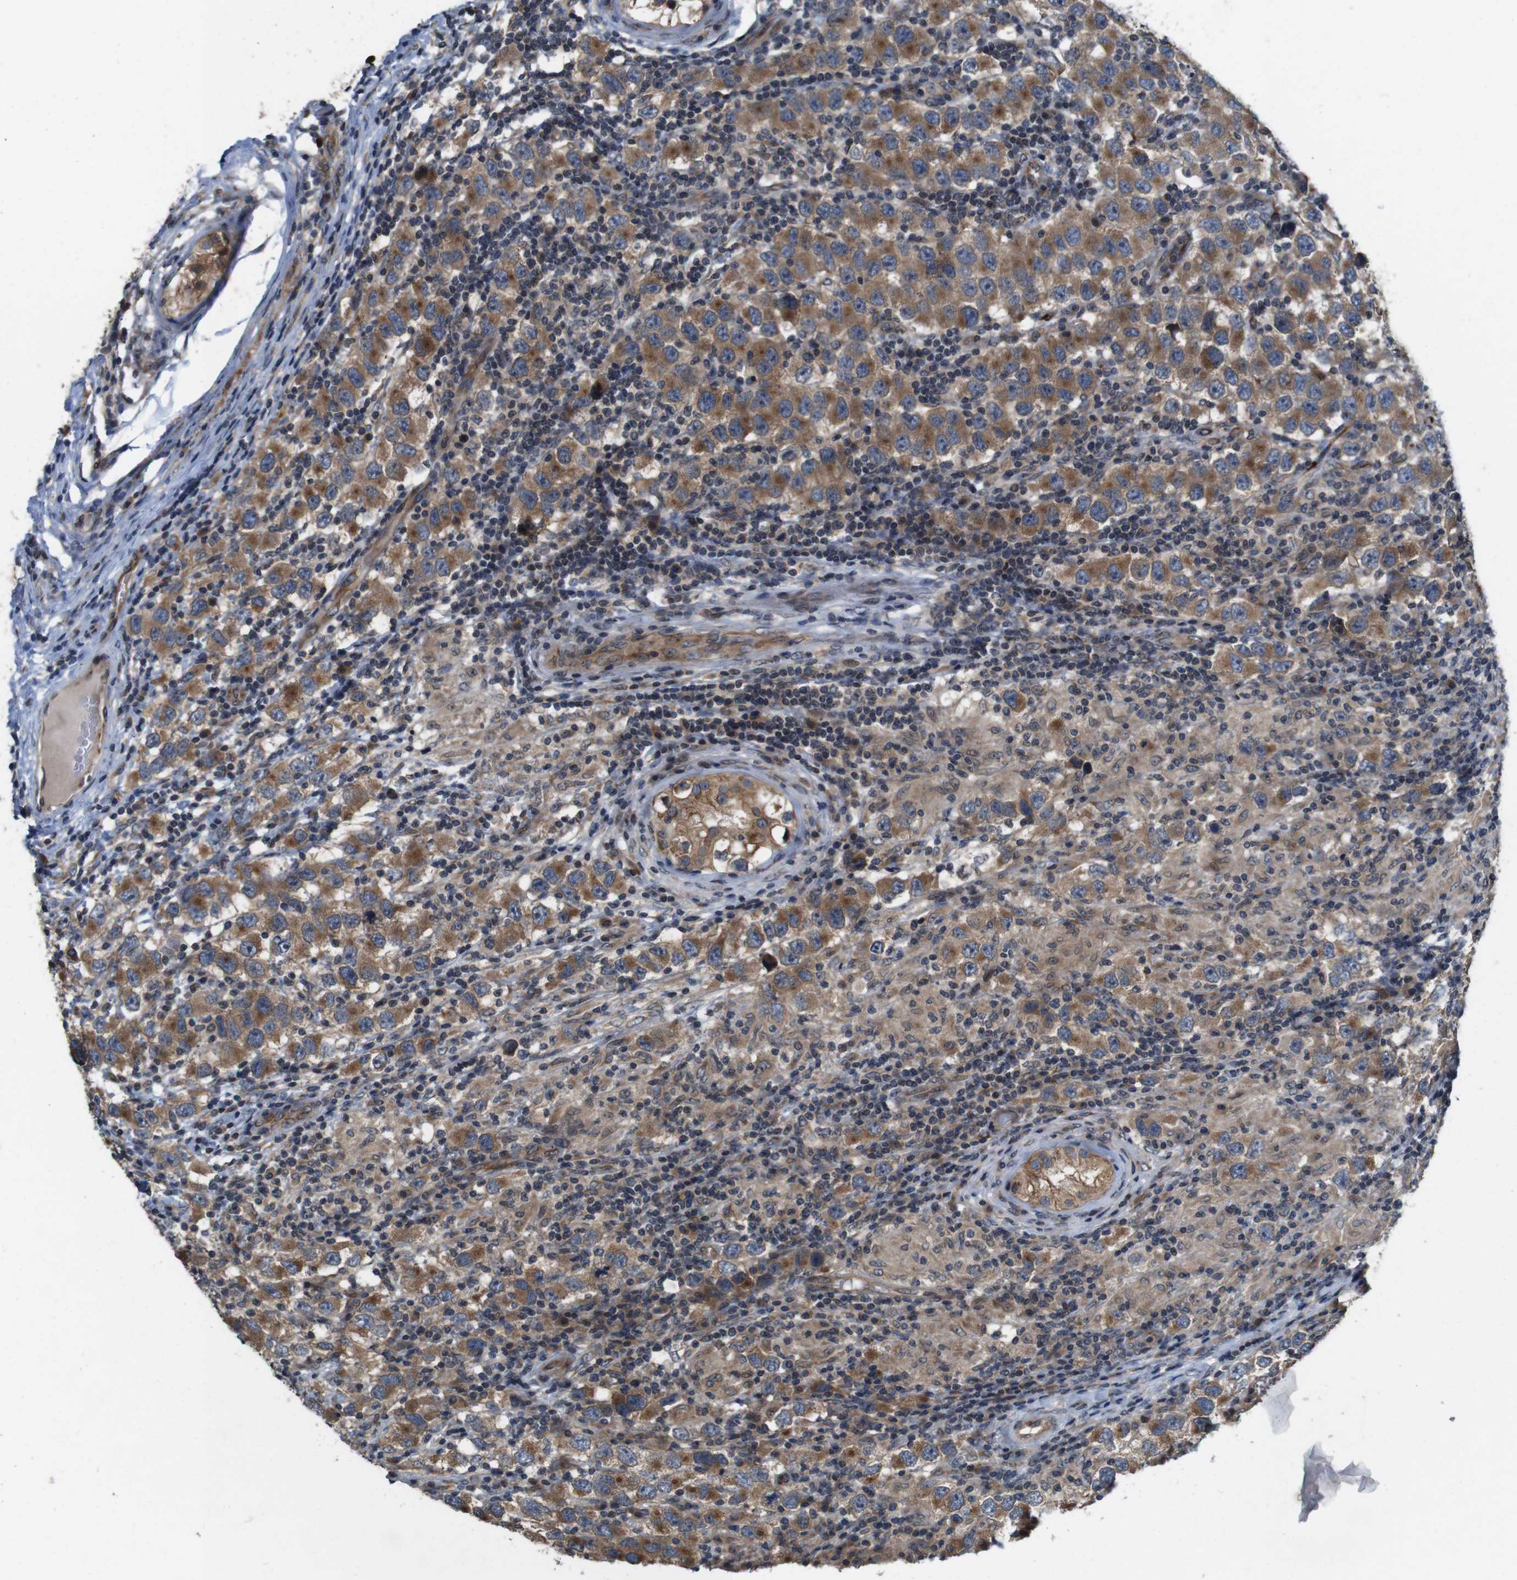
{"staining": {"intensity": "moderate", "quantity": ">75%", "location": "cytoplasmic/membranous"}, "tissue": "testis cancer", "cell_type": "Tumor cells", "image_type": "cancer", "snomed": [{"axis": "morphology", "description": "Carcinoma, Embryonal, NOS"}, {"axis": "topography", "description": "Testis"}], "caption": "Moderate cytoplasmic/membranous protein staining is identified in approximately >75% of tumor cells in testis cancer.", "gene": "EFCAB14", "patient": {"sex": "male", "age": 21}}